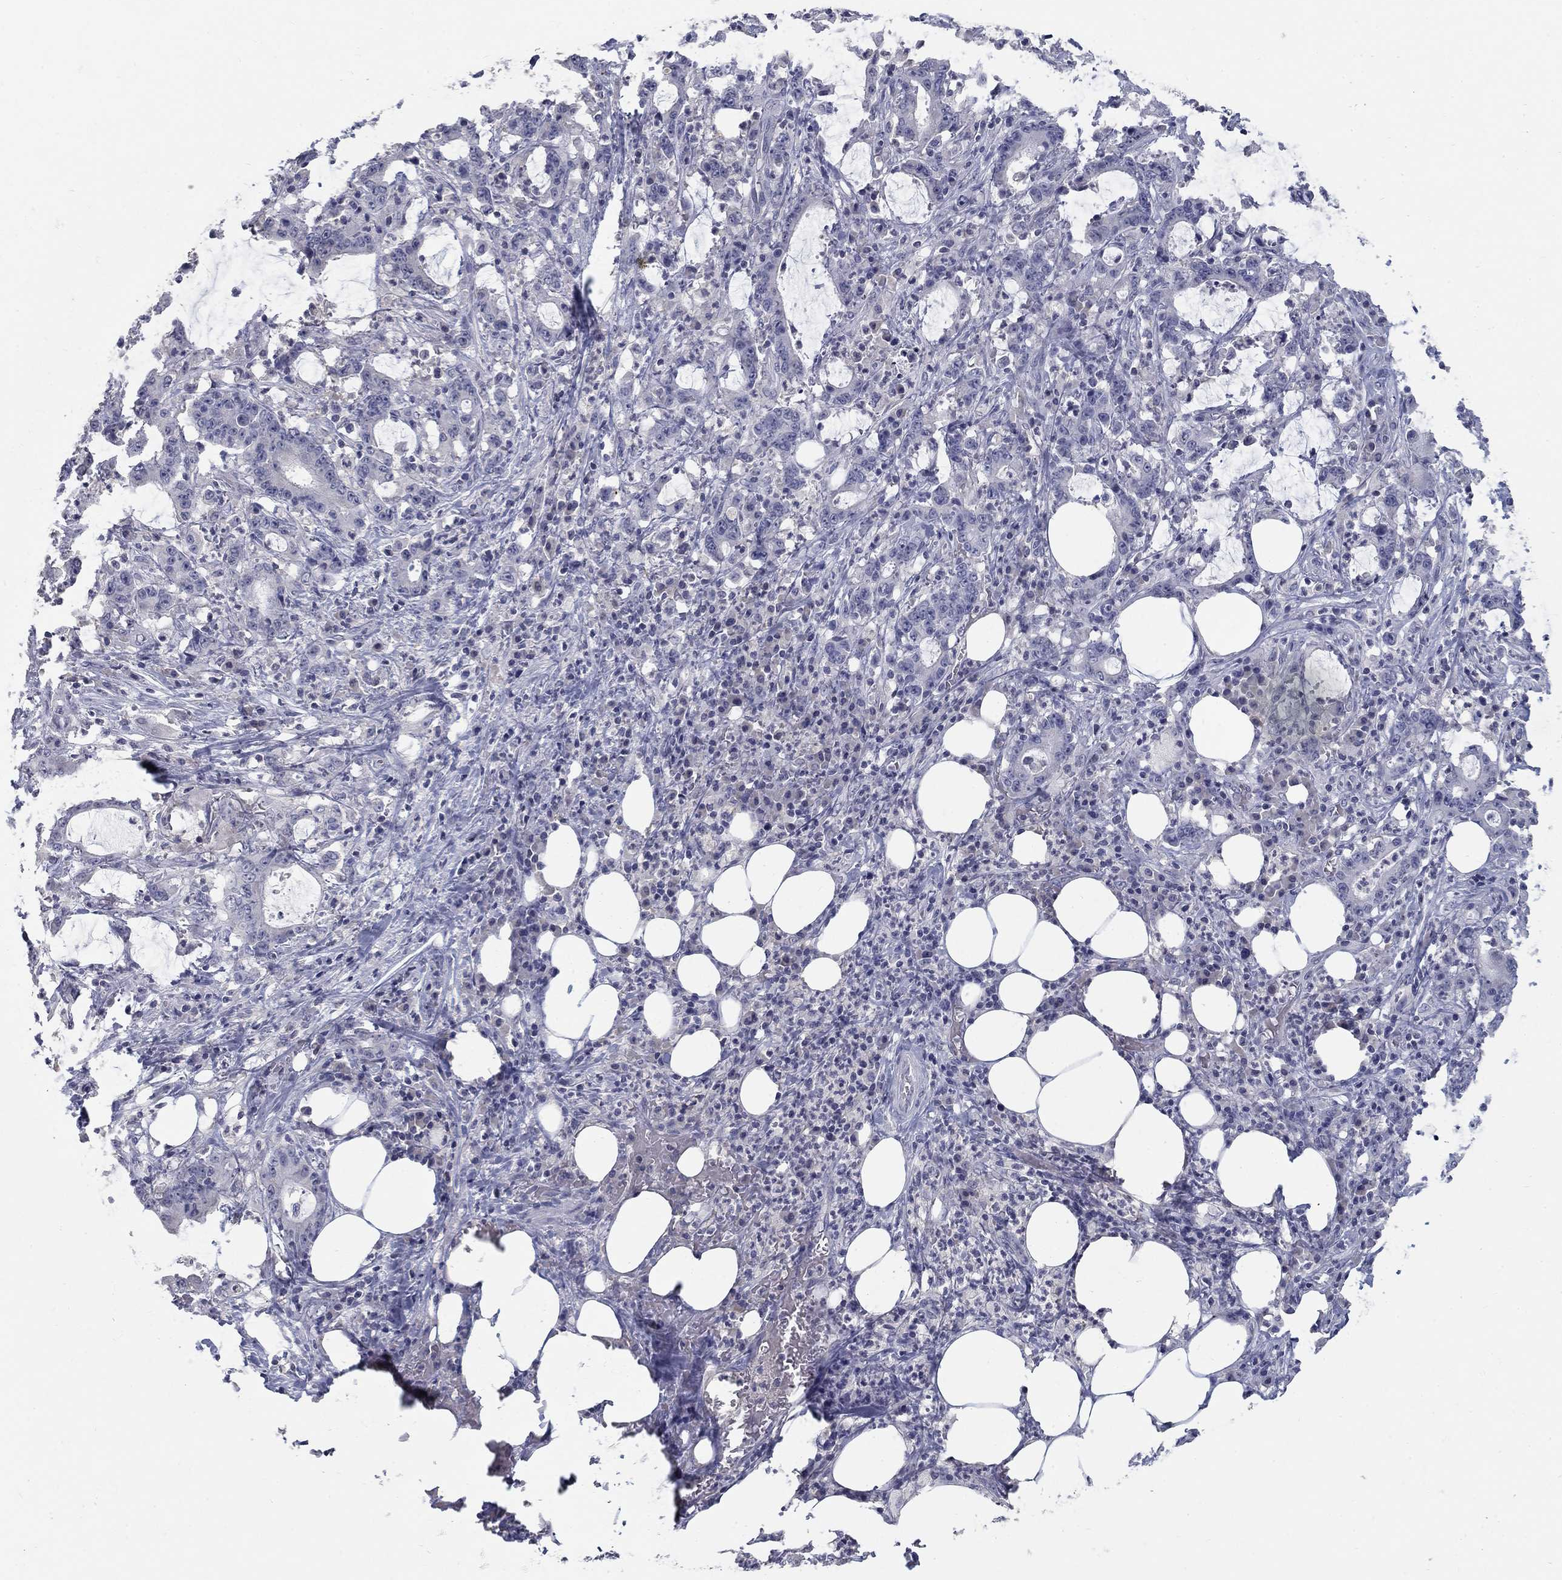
{"staining": {"intensity": "negative", "quantity": "none", "location": "none"}, "tissue": "stomach cancer", "cell_type": "Tumor cells", "image_type": "cancer", "snomed": [{"axis": "morphology", "description": "Adenocarcinoma, NOS"}, {"axis": "topography", "description": "Stomach, upper"}], "caption": "Tumor cells show no significant positivity in adenocarcinoma (stomach).", "gene": "PTH1R", "patient": {"sex": "male", "age": 68}}